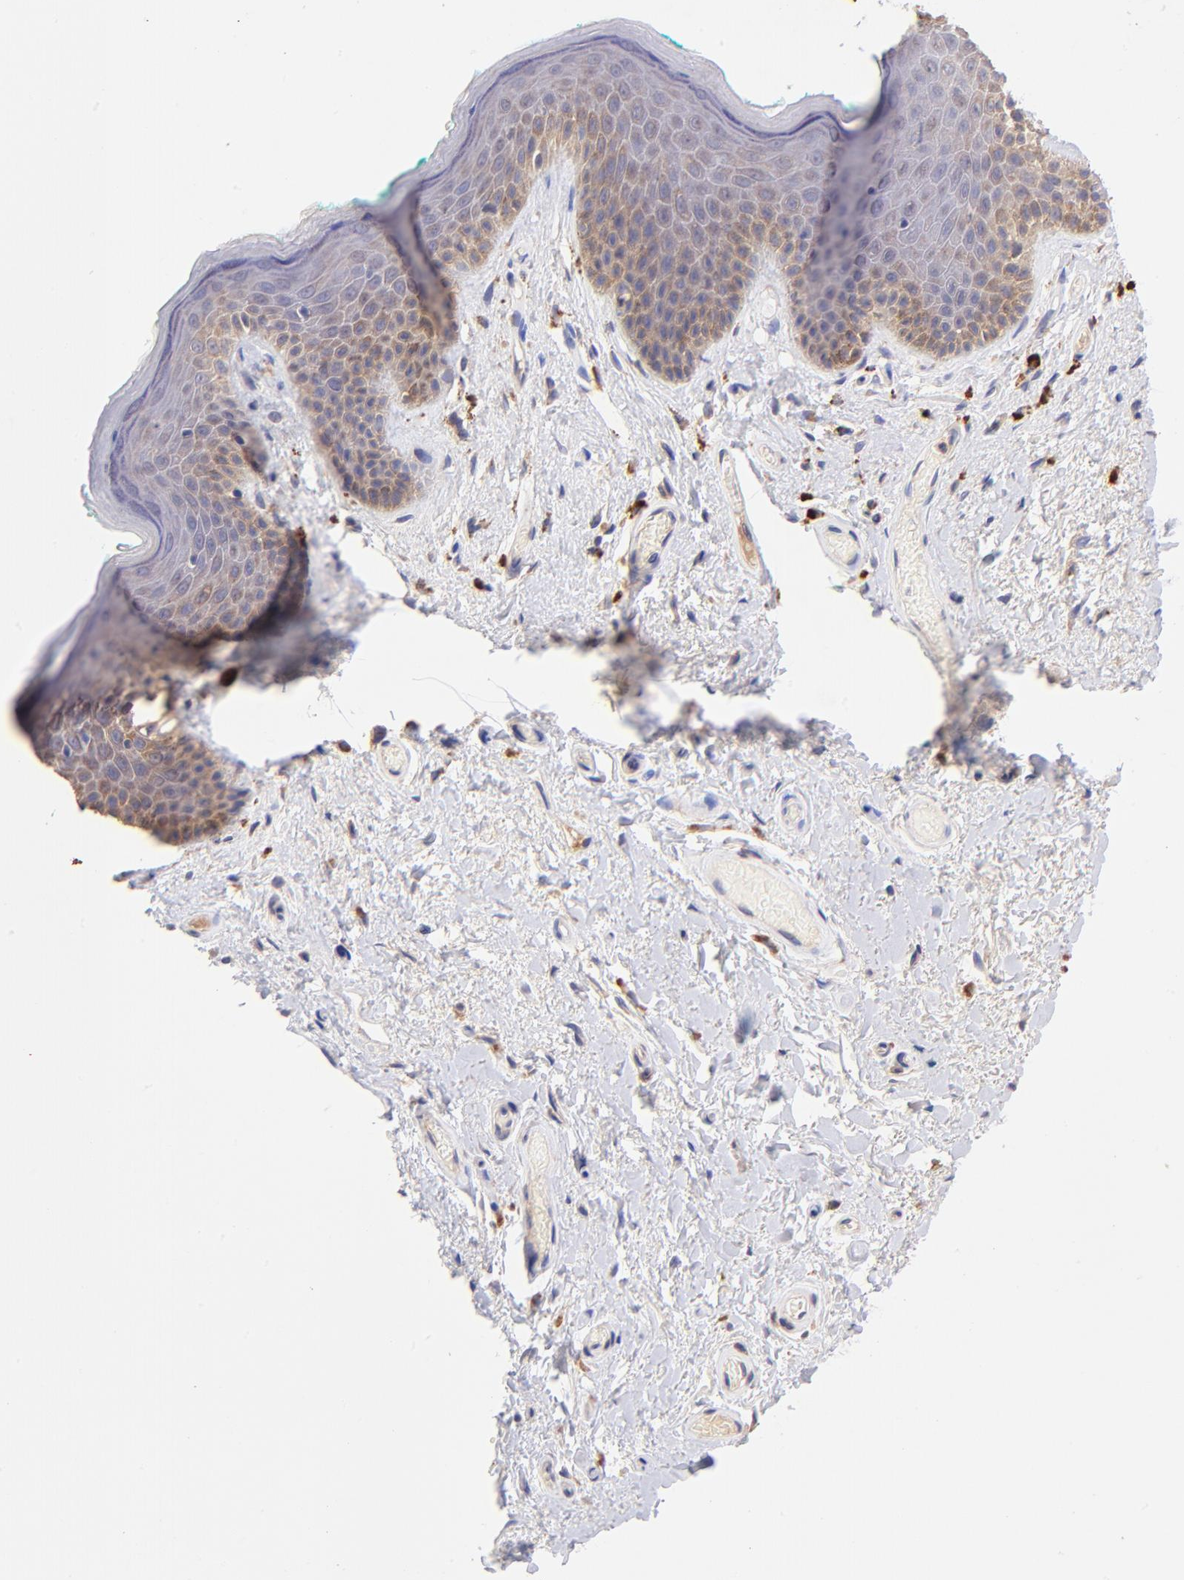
{"staining": {"intensity": "moderate", "quantity": ">75%", "location": "cytoplasmic/membranous"}, "tissue": "skin", "cell_type": "Epidermal cells", "image_type": "normal", "snomed": [{"axis": "morphology", "description": "Normal tissue, NOS"}, {"axis": "topography", "description": "Anal"}], "caption": "Skin stained with IHC demonstrates moderate cytoplasmic/membranous expression in approximately >75% of epidermal cells. The staining was performed using DAB, with brown indicating positive protein expression. Nuclei are stained blue with hematoxylin.", "gene": "RPL11", "patient": {"sex": "male", "age": 74}}